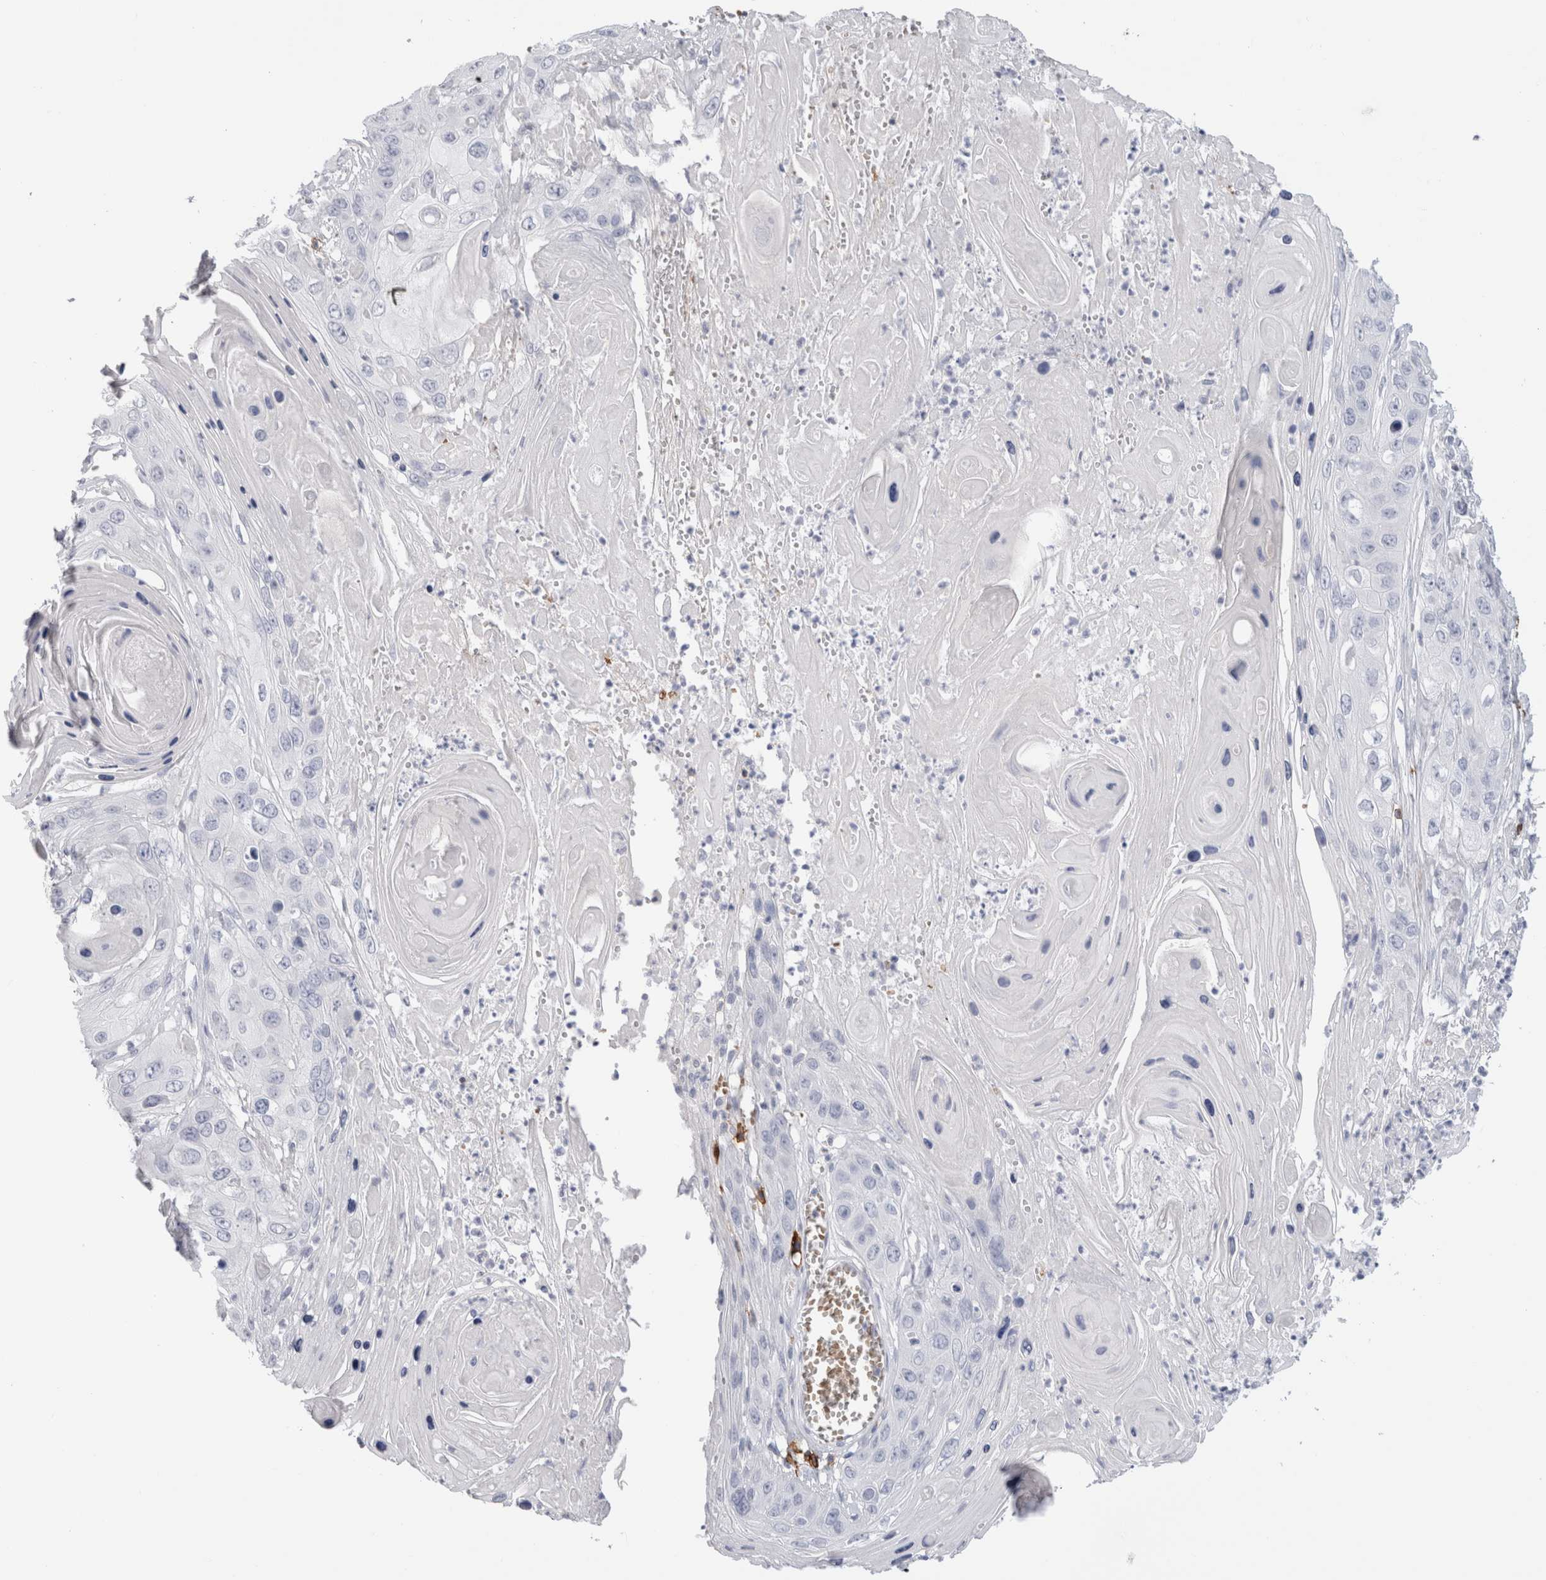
{"staining": {"intensity": "negative", "quantity": "none", "location": "none"}, "tissue": "skin cancer", "cell_type": "Tumor cells", "image_type": "cancer", "snomed": [{"axis": "morphology", "description": "Squamous cell carcinoma, NOS"}, {"axis": "topography", "description": "Skin"}], "caption": "Image shows no significant protein expression in tumor cells of skin squamous cell carcinoma. (Brightfield microscopy of DAB (3,3'-diaminobenzidine) immunohistochemistry (IHC) at high magnification).", "gene": "CD38", "patient": {"sex": "male", "age": 55}}